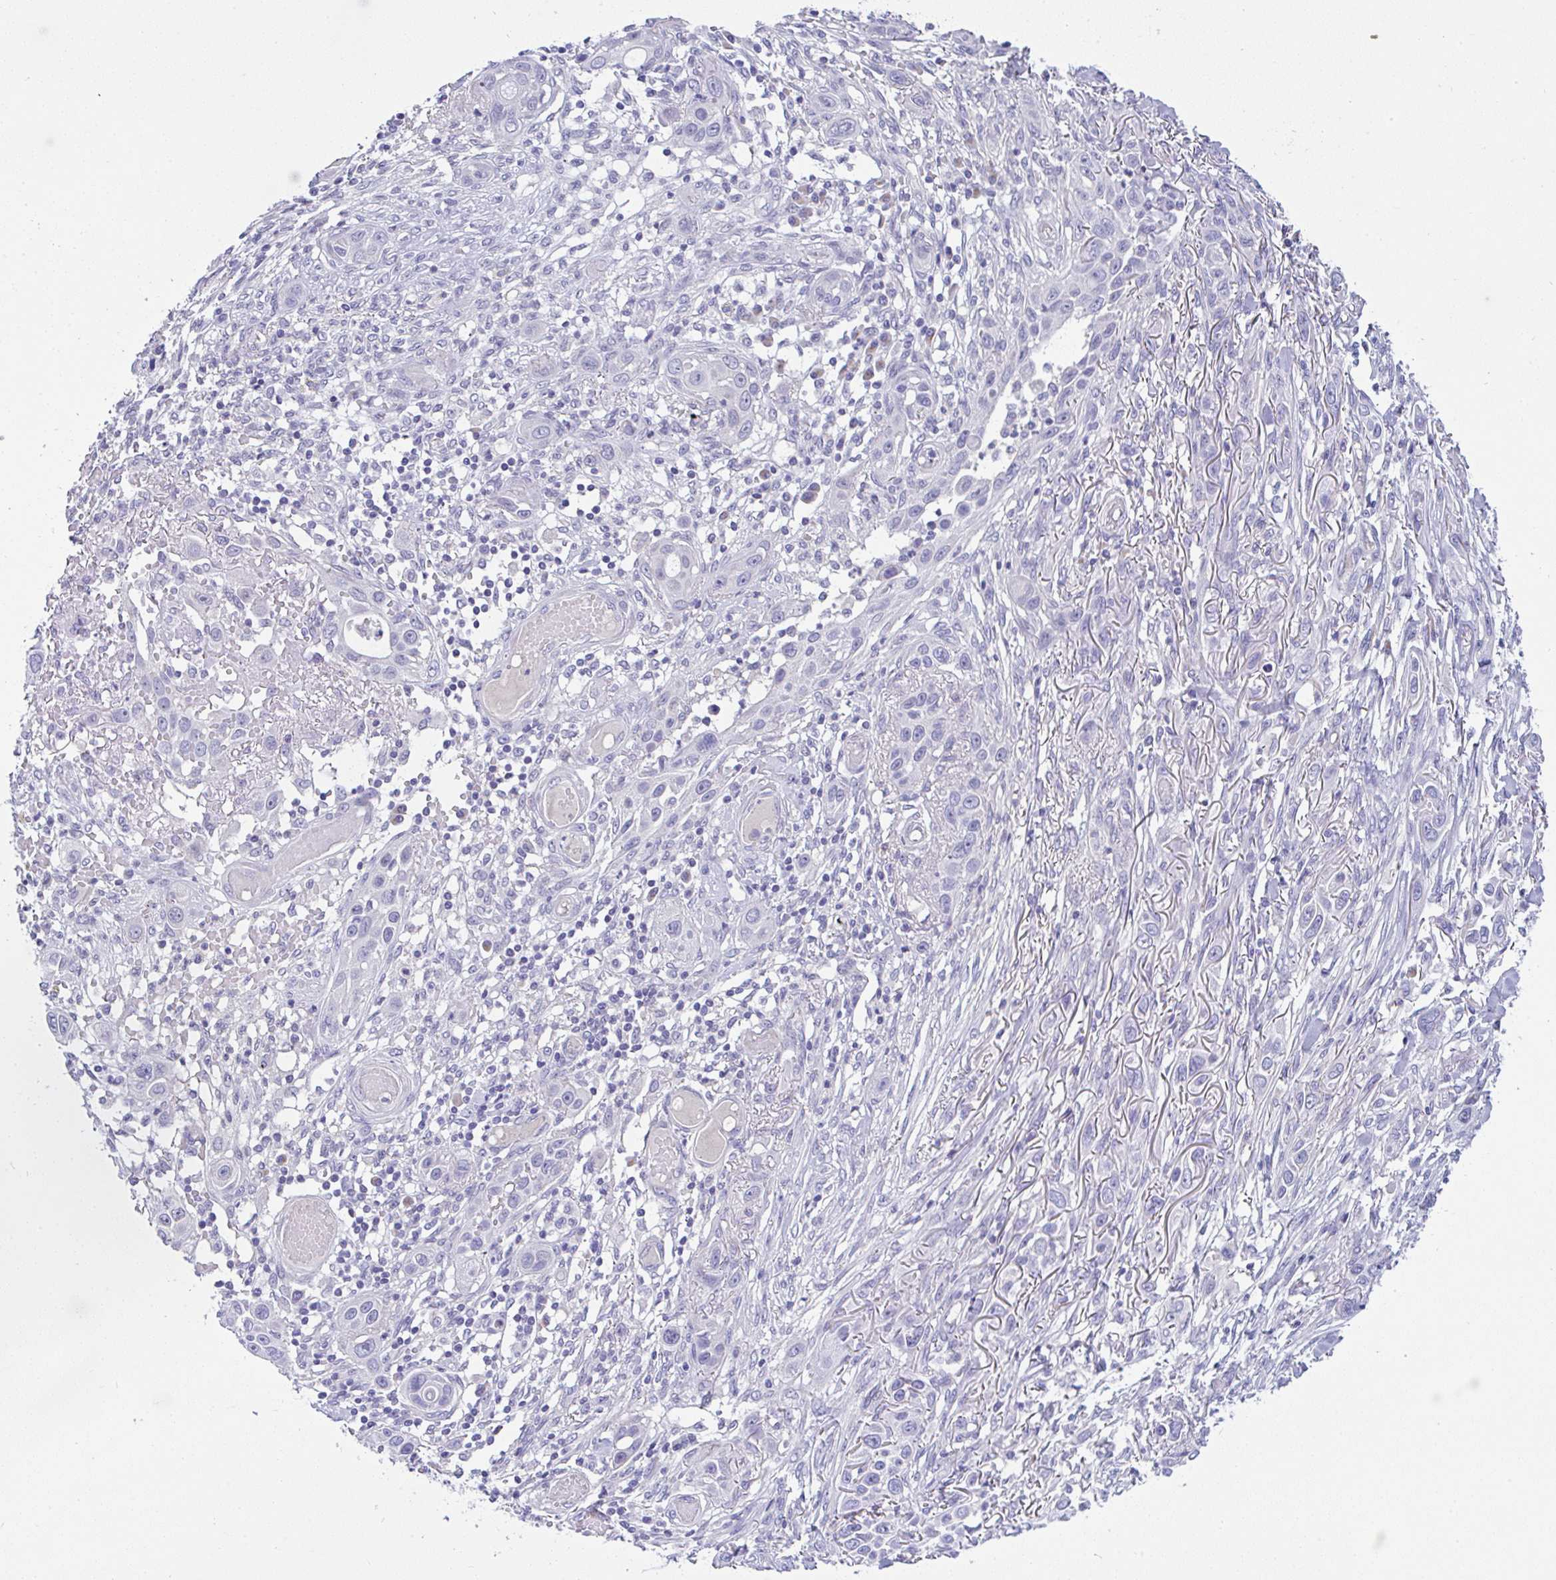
{"staining": {"intensity": "negative", "quantity": "none", "location": "none"}, "tissue": "skin cancer", "cell_type": "Tumor cells", "image_type": "cancer", "snomed": [{"axis": "morphology", "description": "Squamous cell carcinoma, NOS"}, {"axis": "topography", "description": "Skin"}], "caption": "Tumor cells are negative for protein expression in human skin squamous cell carcinoma.", "gene": "SERPINE3", "patient": {"sex": "female", "age": 69}}